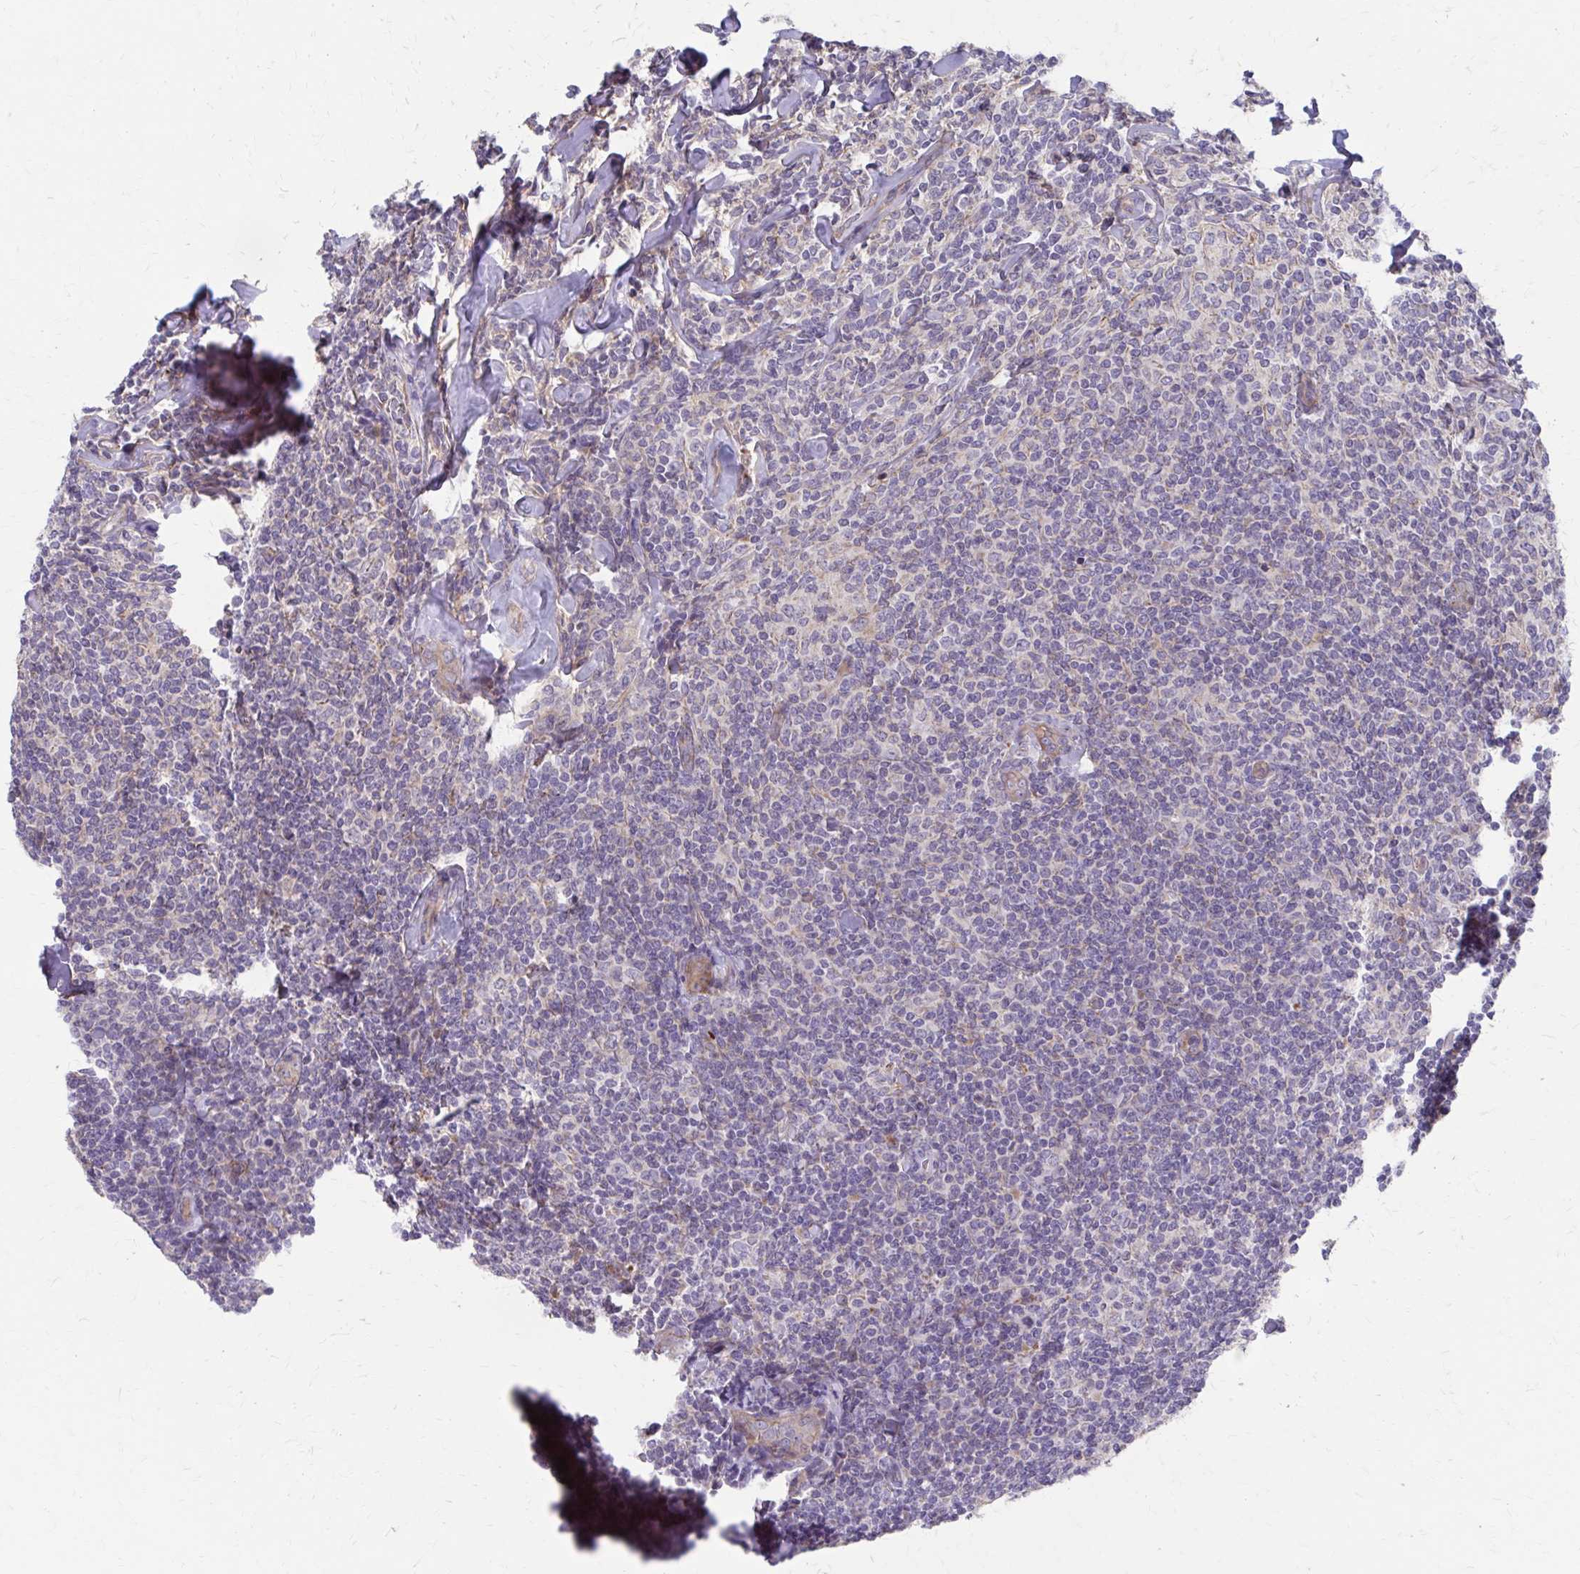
{"staining": {"intensity": "negative", "quantity": "none", "location": "none"}, "tissue": "lymphoma", "cell_type": "Tumor cells", "image_type": "cancer", "snomed": [{"axis": "morphology", "description": "Malignant lymphoma, non-Hodgkin's type, Low grade"}, {"axis": "topography", "description": "Lymph node"}], "caption": "Immunohistochemistry image of lymphoma stained for a protein (brown), which shows no expression in tumor cells.", "gene": "MMP14", "patient": {"sex": "female", "age": 56}}